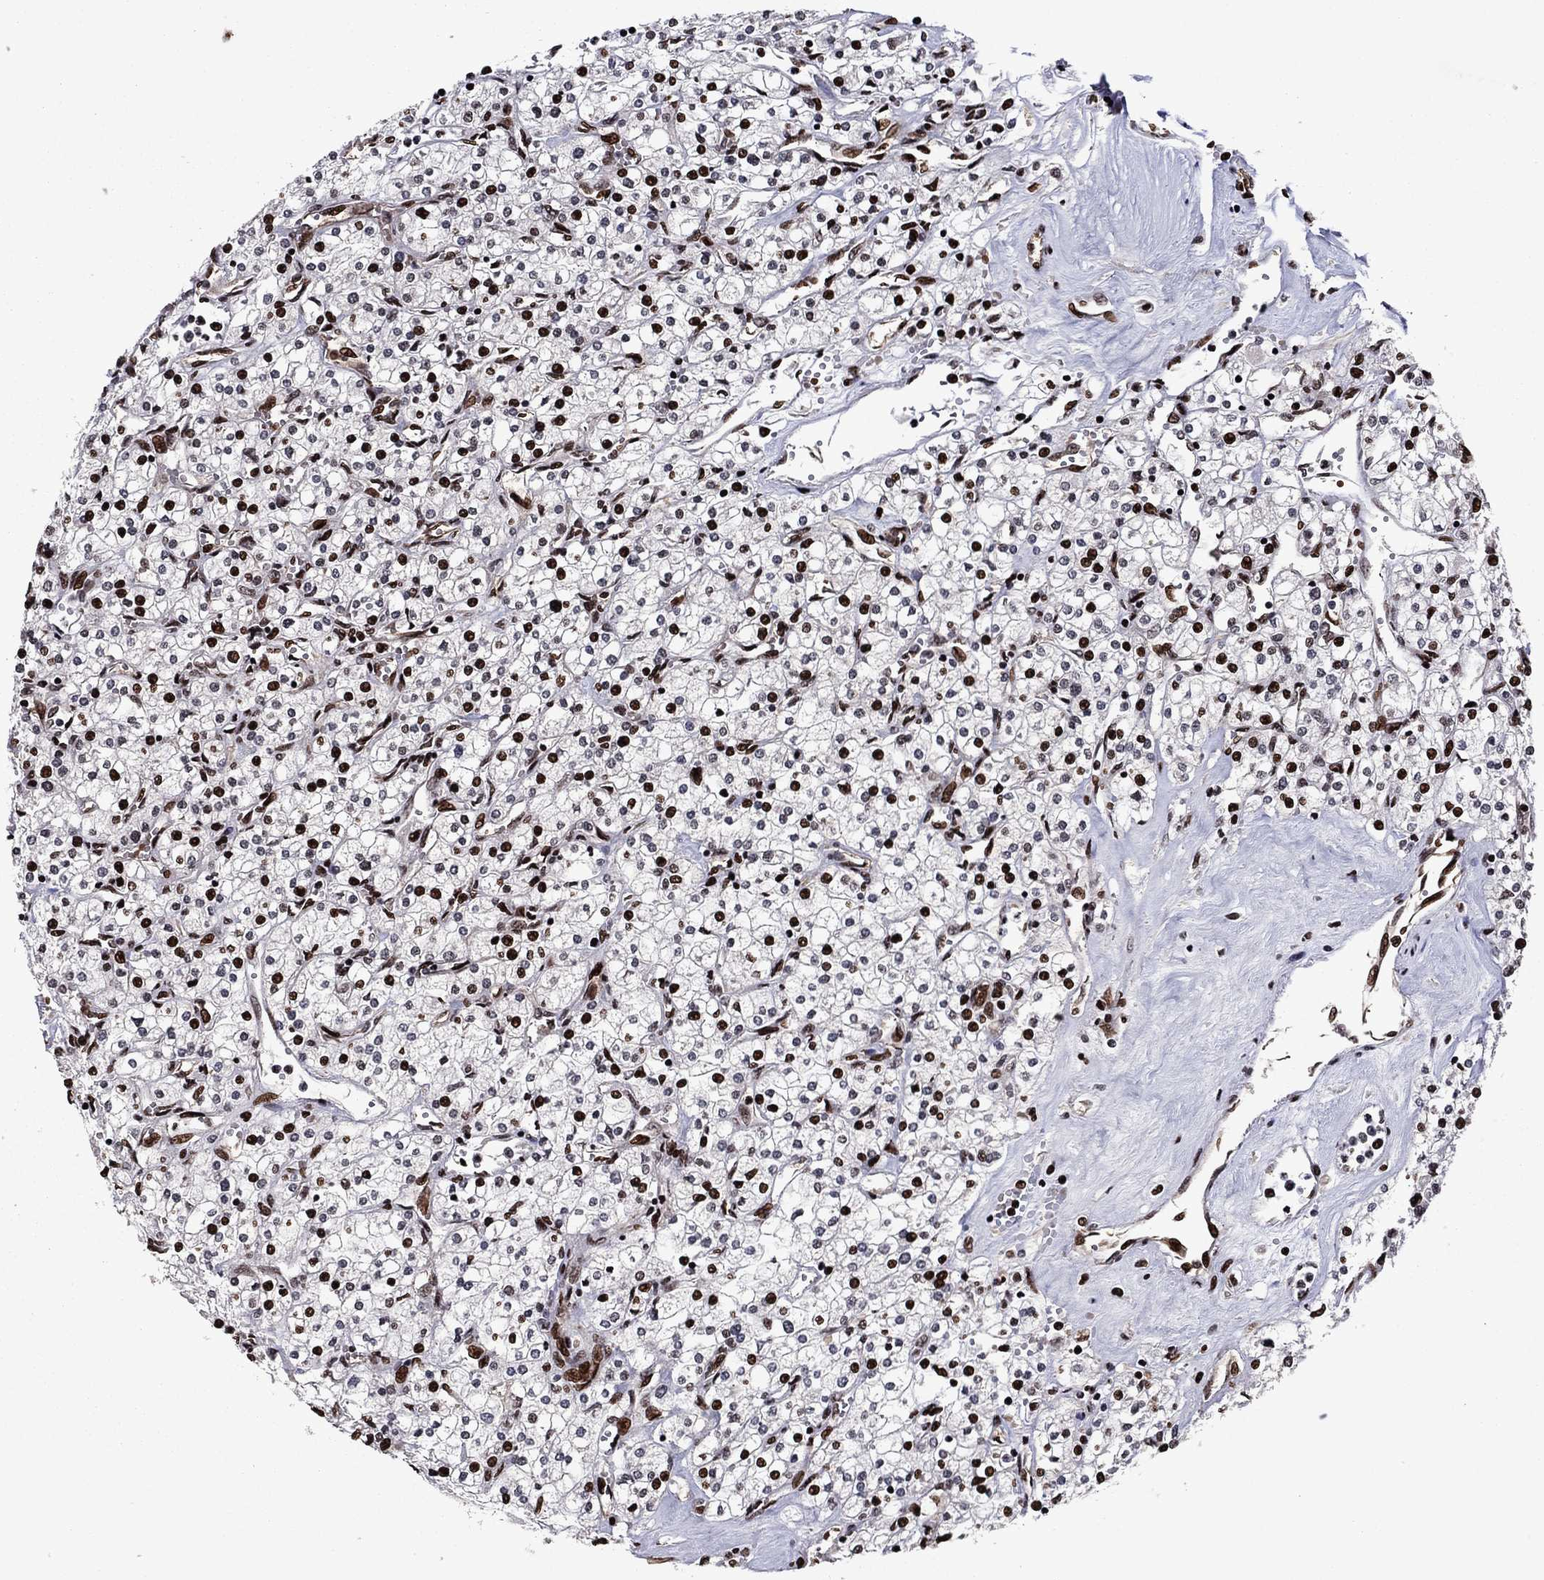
{"staining": {"intensity": "strong", "quantity": ">75%", "location": "nuclear"}, "tissue": "renal cancer", "cell_type": "Tumor cells", "image_type": "cancer", "snomed": [{"axis": "morphology", "description": "Adenocarcinoma, NOS"}, {"axis": "topography", "description": "Kidney"}], "caption": "Human renal adenocarcinoma stained with a protein marker demonstrates strong staining in tumor cells.", "gene": "LIMK1", "patient": {"sex": "male", "age": 80}}